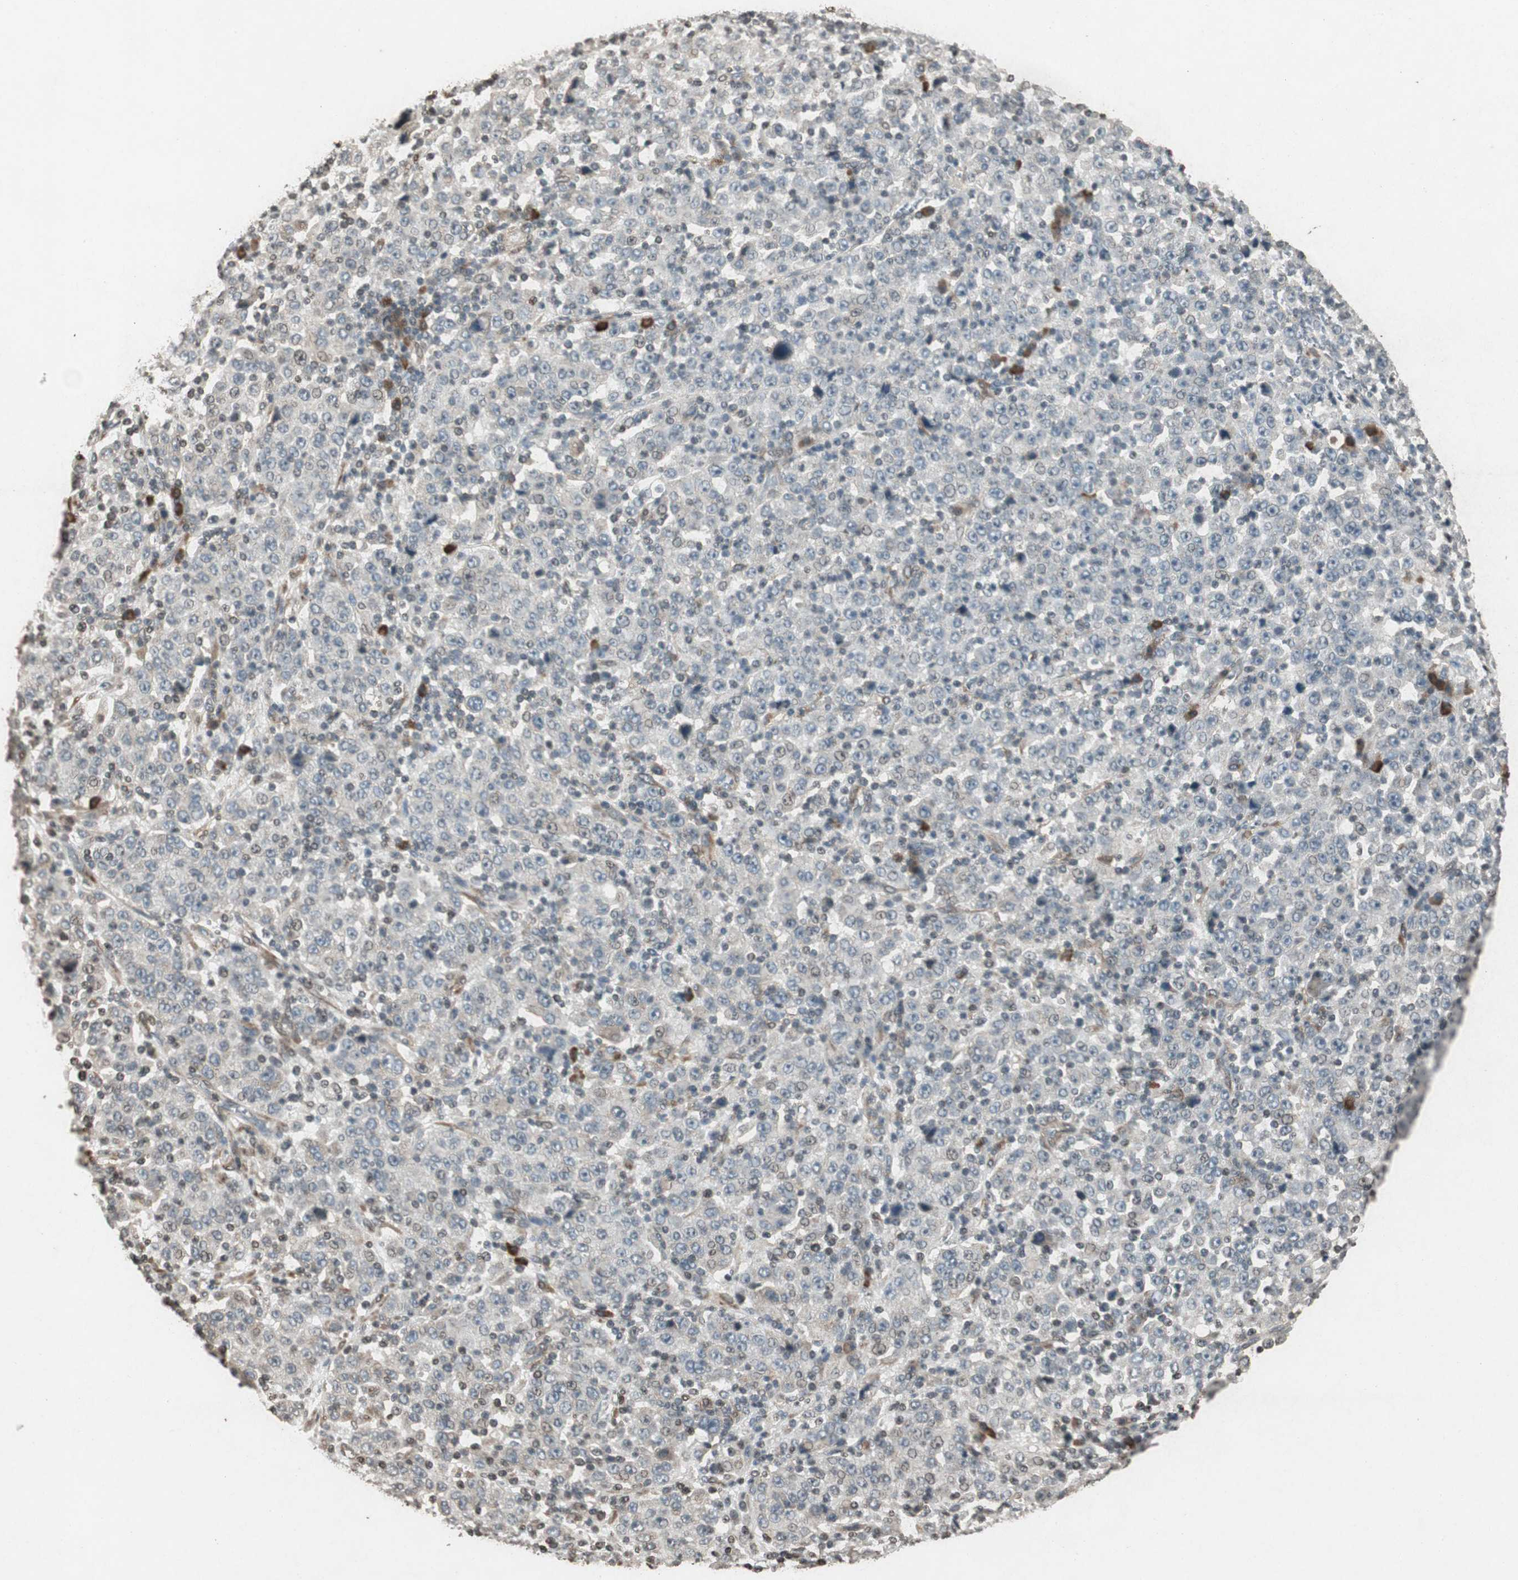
{"staining": {"intensity": "negative", "quantity": "none", "location": "none"}, "tissue": "stomach cancer", "cell_type": "Tumor cells", "image_type": "cancer", "snomed": [{"axis": "morphology", "description": "Normal tissue, NOS"}, {"axis": "morphology", "description": "Adenocarcinoma, NOS"}, {"axis": "topography", "description": "Stomach, upper"}, {"axis": "topography", "description": "Stomach"}], "caption": "Tumor cells show no significant protein expression in stomach adenocarcinoma.", "gene": "PRKG1", "patient": {"sex": "male", "age": 59}}